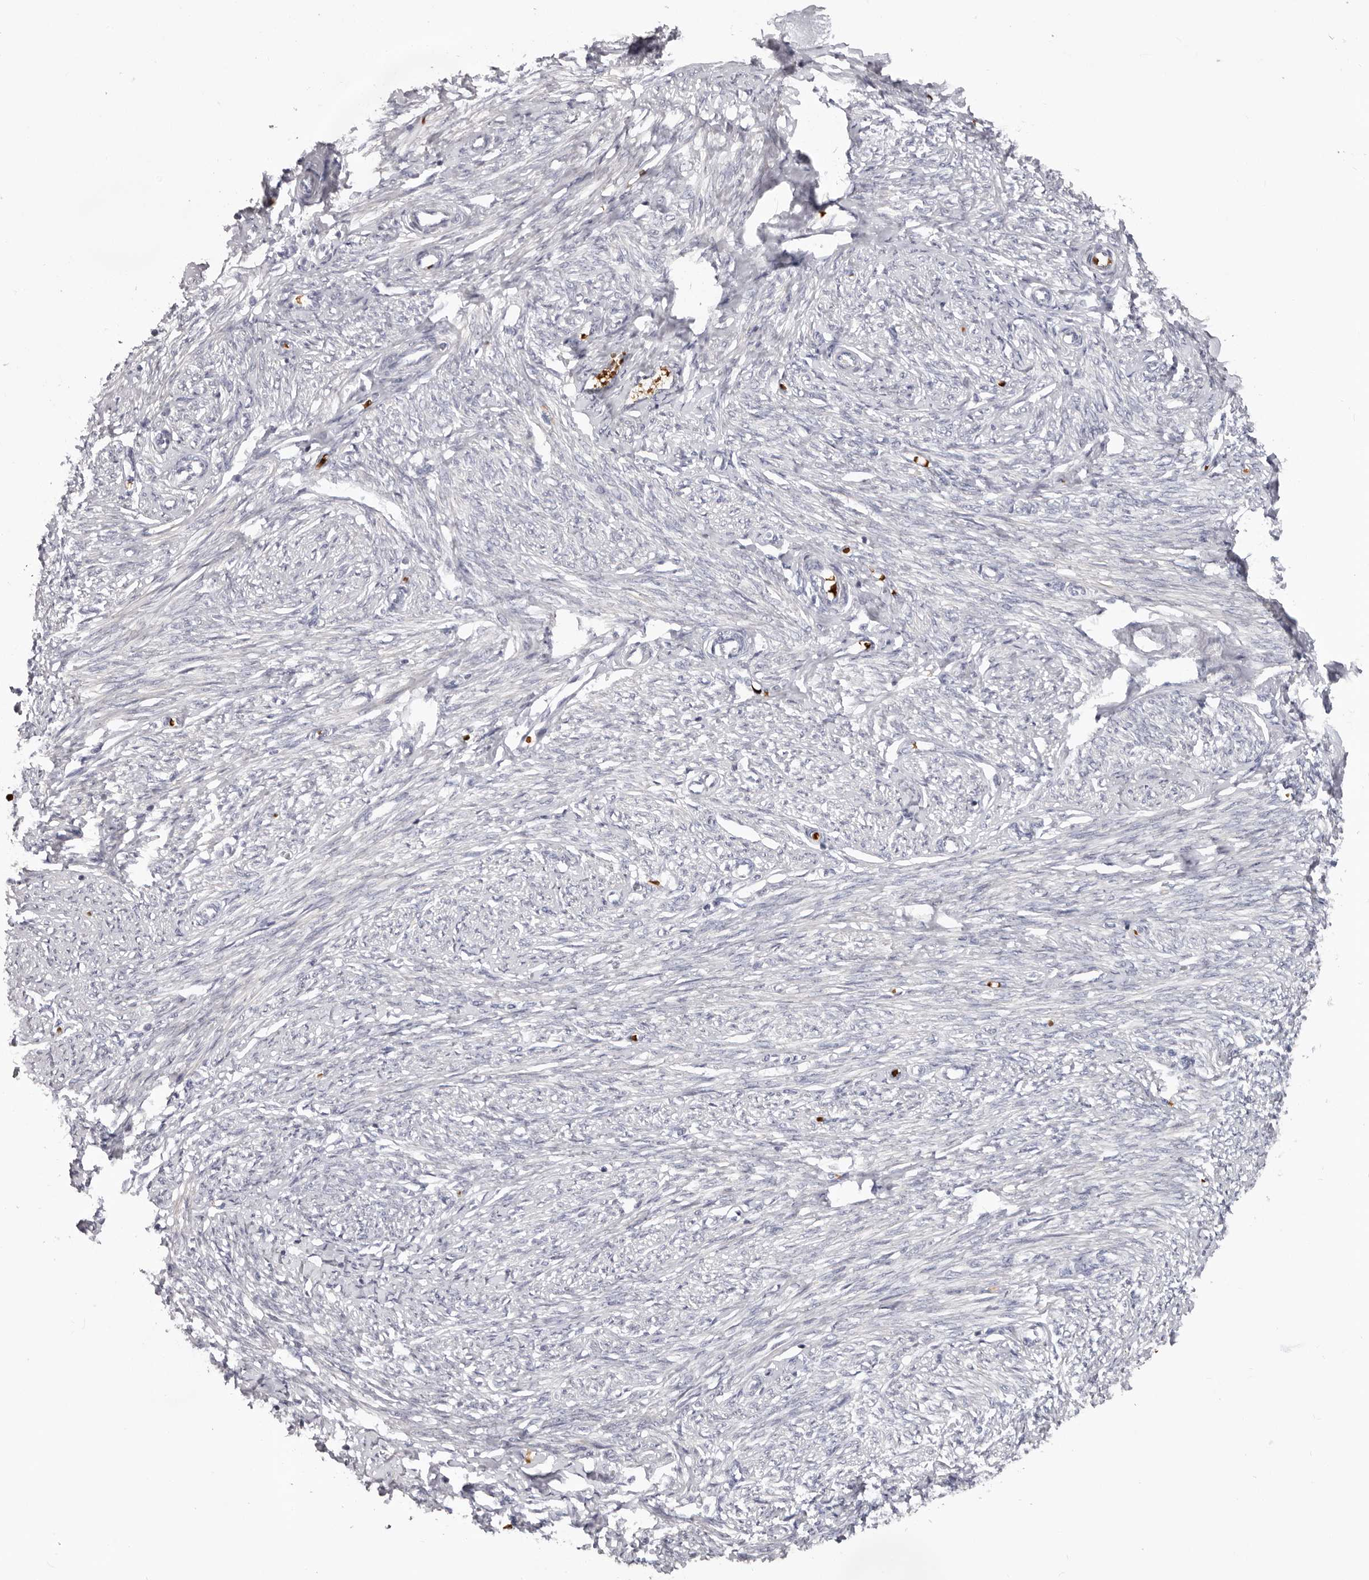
{"staining": {"intensity": "negative", "quantity": "none", "location": "none"}, "tissue": "endometrium", "cell_type": "Cells in endometrial stroma", "image_type": "normal", "snomed": [{"axis": "morphology", "description": "Normal tissue, NOS"}, {"axis": "topography", "description": "Endometrium"}], "caption": "High power microscopy micrograph of an IHC micrograph of unremarkable endometrium, revealing no significant staining in cells in endometrial stroma. (DAB immunohistochemistry (IHC), high magnification).", "gene": "TNR", "patient": {"sex": "female", "age": 72}}